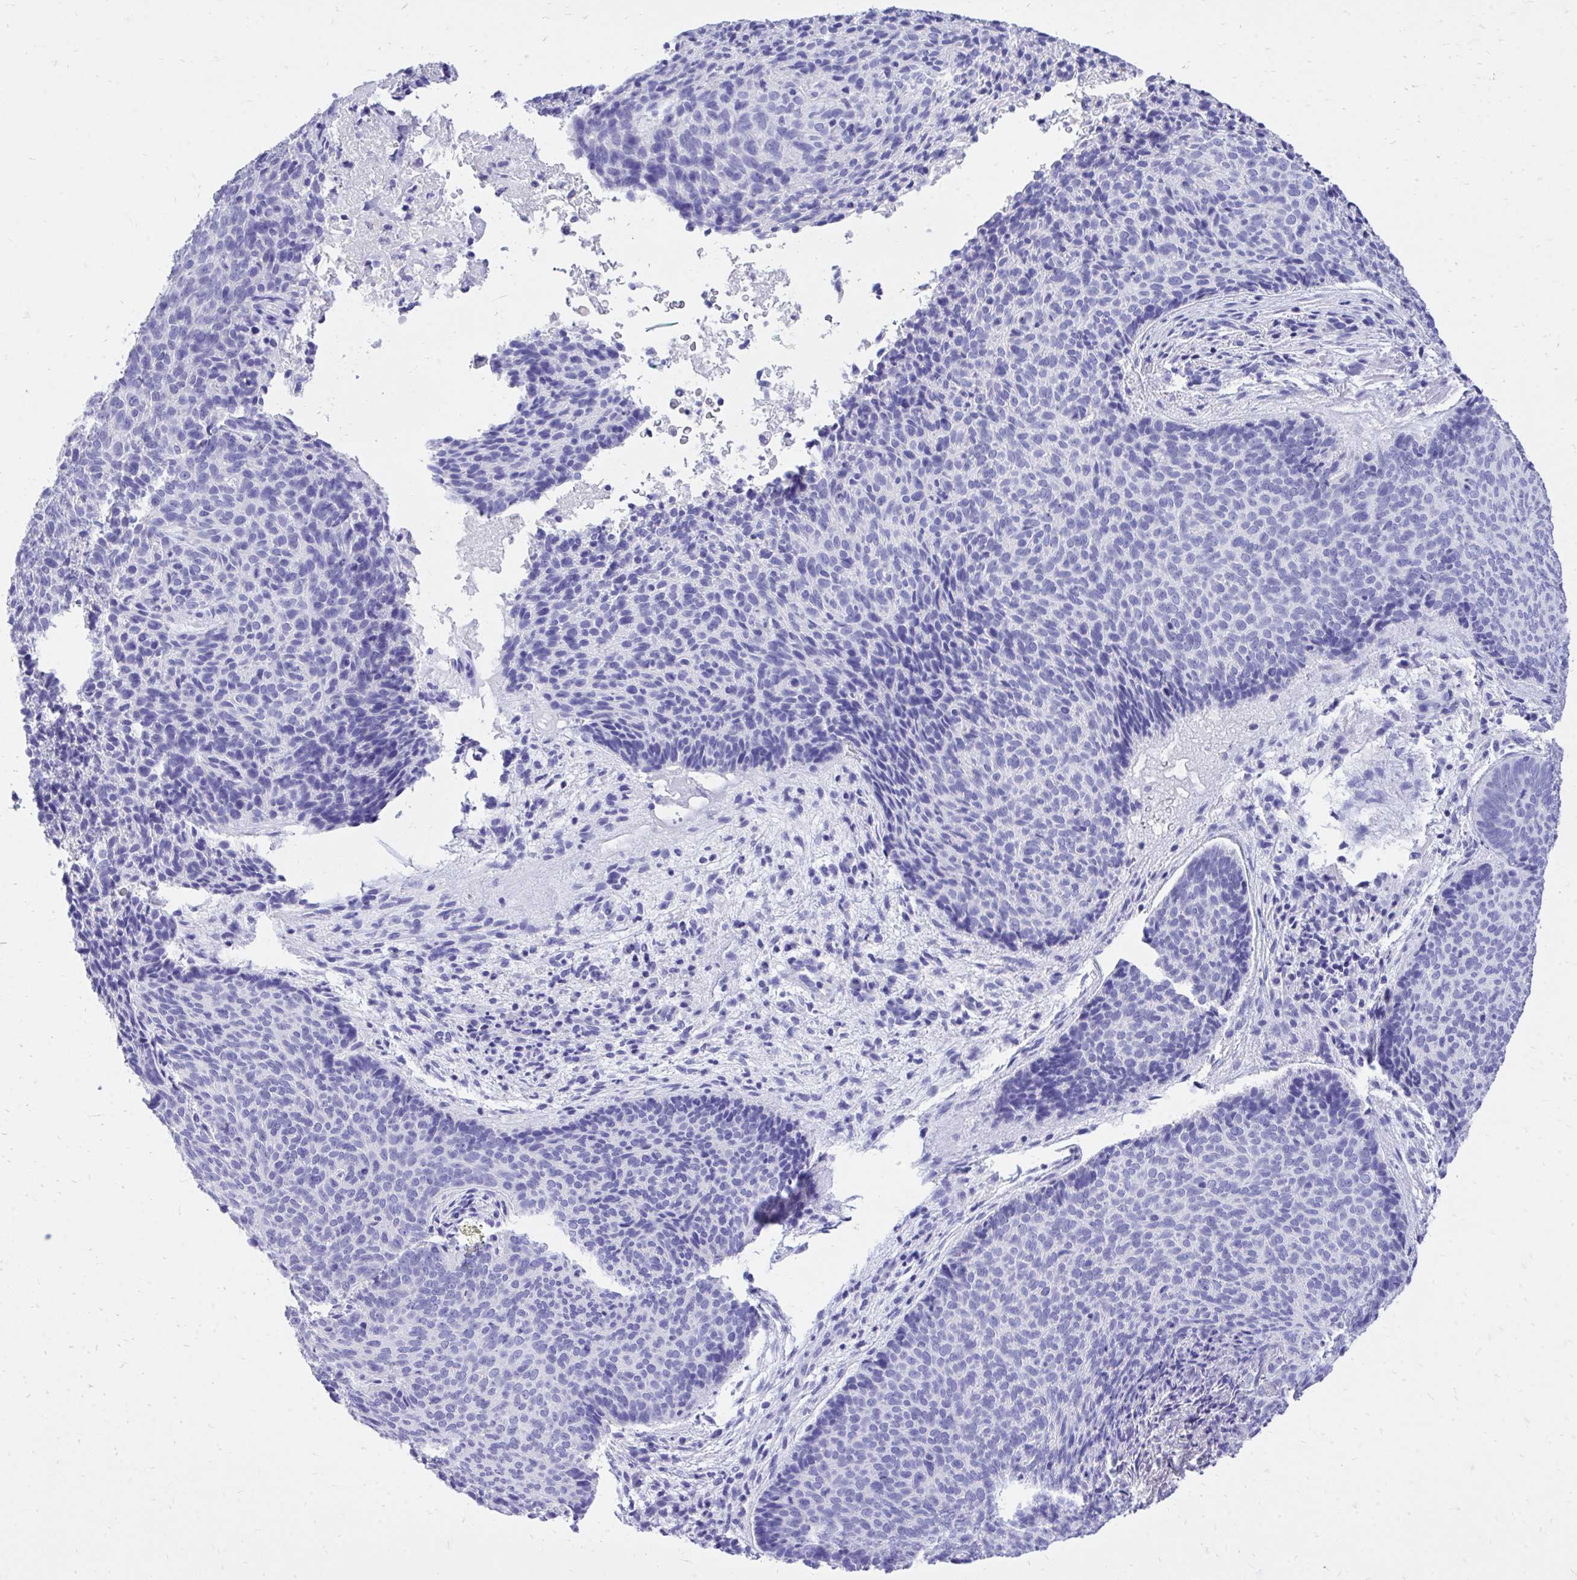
{"staining": {"intensity": "negative", "quantity": "none", "location": "none"}, "tissue": "skin cancer", "cell_type": "Tumor cells", "image_type": "cancer", "snomed": [{"axis": "morphology", "description": "Basal cell carcinoma"}, {"axis": "topography", "description": "Skin"}, {"axis": "topography", "description": "Skin of head"}], "caption": "DAB (3,3'-diaminobenzidine) immunohistochemical staining of human basal cell carcinoma (skin) shows no significant positivity in tumor cells.", "gene": "MON1A", "patient": {"sex": "female", "age": 92}}